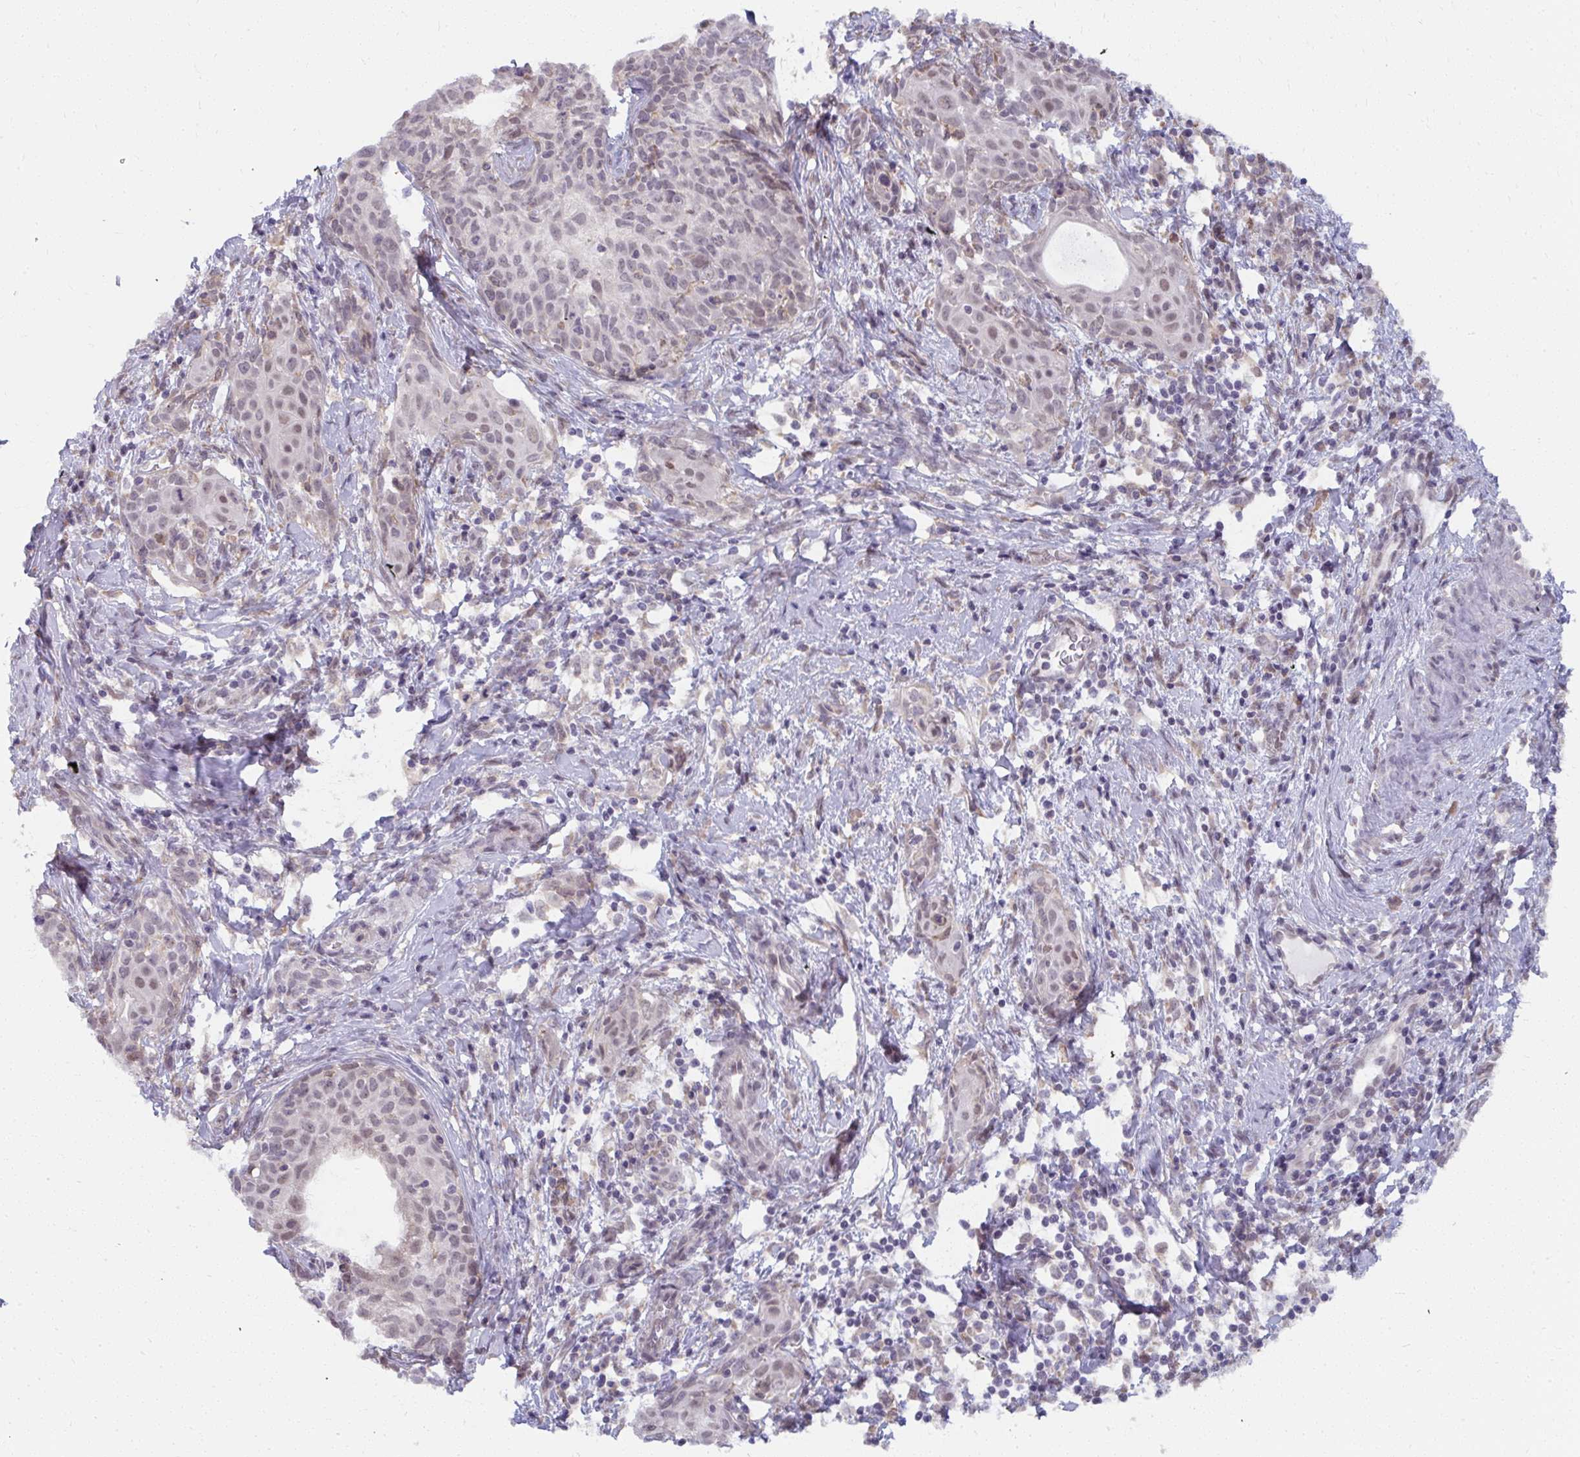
{"staining": {"intensity": "weak", "quantity": "<25%", "location": "nuclear"}, "tissue": "cervical cancer", "cell_type": "Tumor cells", "image_type": "cancer", "snomed": [{"axis": "morphology", "description": "Squamous cell carcinoma, NOS"}, {"axis": "topography", "description": "Cervix"}], "caption": "IHC micrograph of neoplastic tissue: squamous cell carcinoma (cervical) stained with DAB exhibits no significant protein positivity in tumor cells.", "gene": "NMNAT1", "patient": {"sex": "female", "age": 52}}